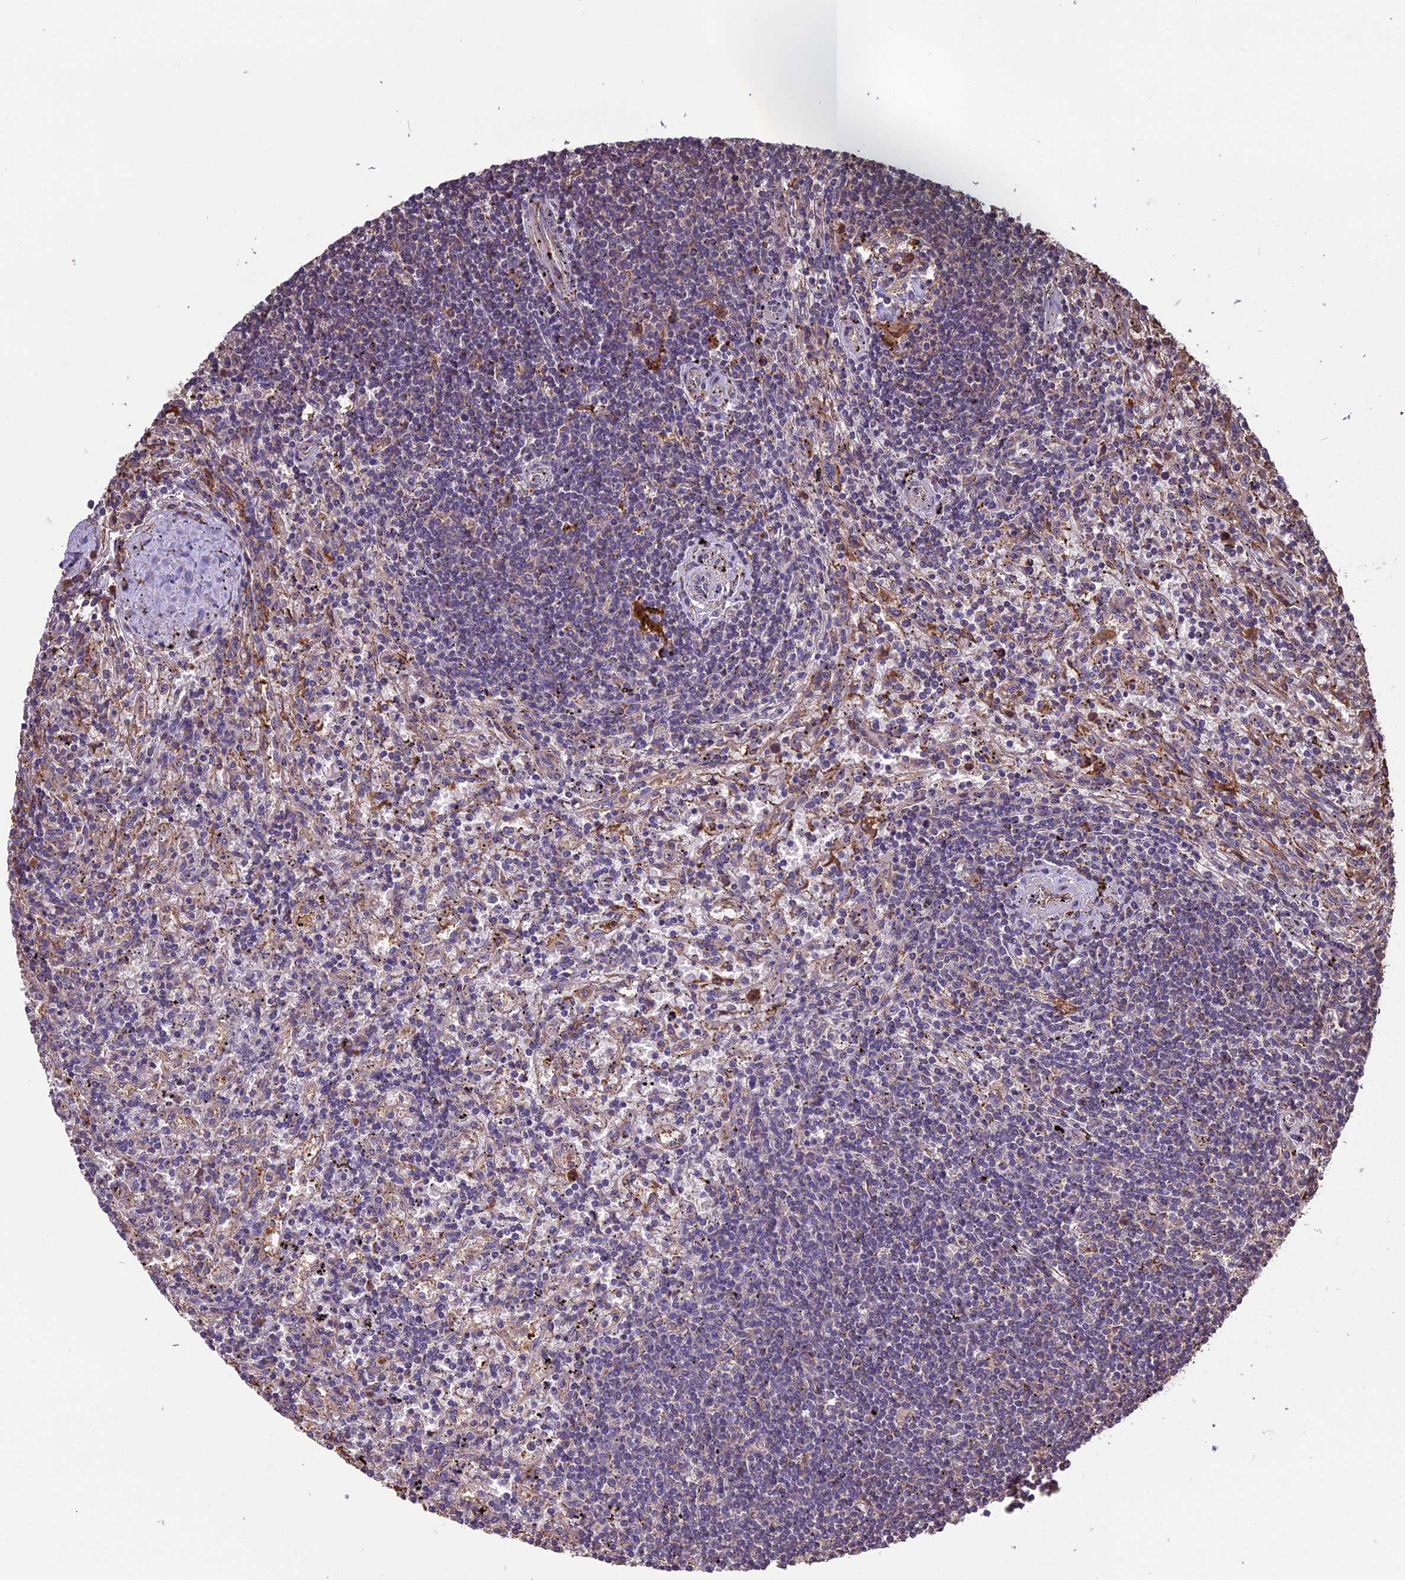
{"staining": {"intensity": "negative", "quantity": "none", "location": "none"}, "tissue": "lymphoma", "cell_type": "Tumor cells", "image_type": "cancer", "snomed": [{"axis": "morphology", "description": "Malignant lymphoma, non-Hodgkin's type, Low grade"}, {"axis": "topography", "description": "Spleen"}], "caption": "Protein analysis of low-grade malignant lymphoma, non-Hodgkin's type shows no significant staining in tumor cells.", "gene": "VWA3A", "patient": {"sex": "male", "age": 76}}